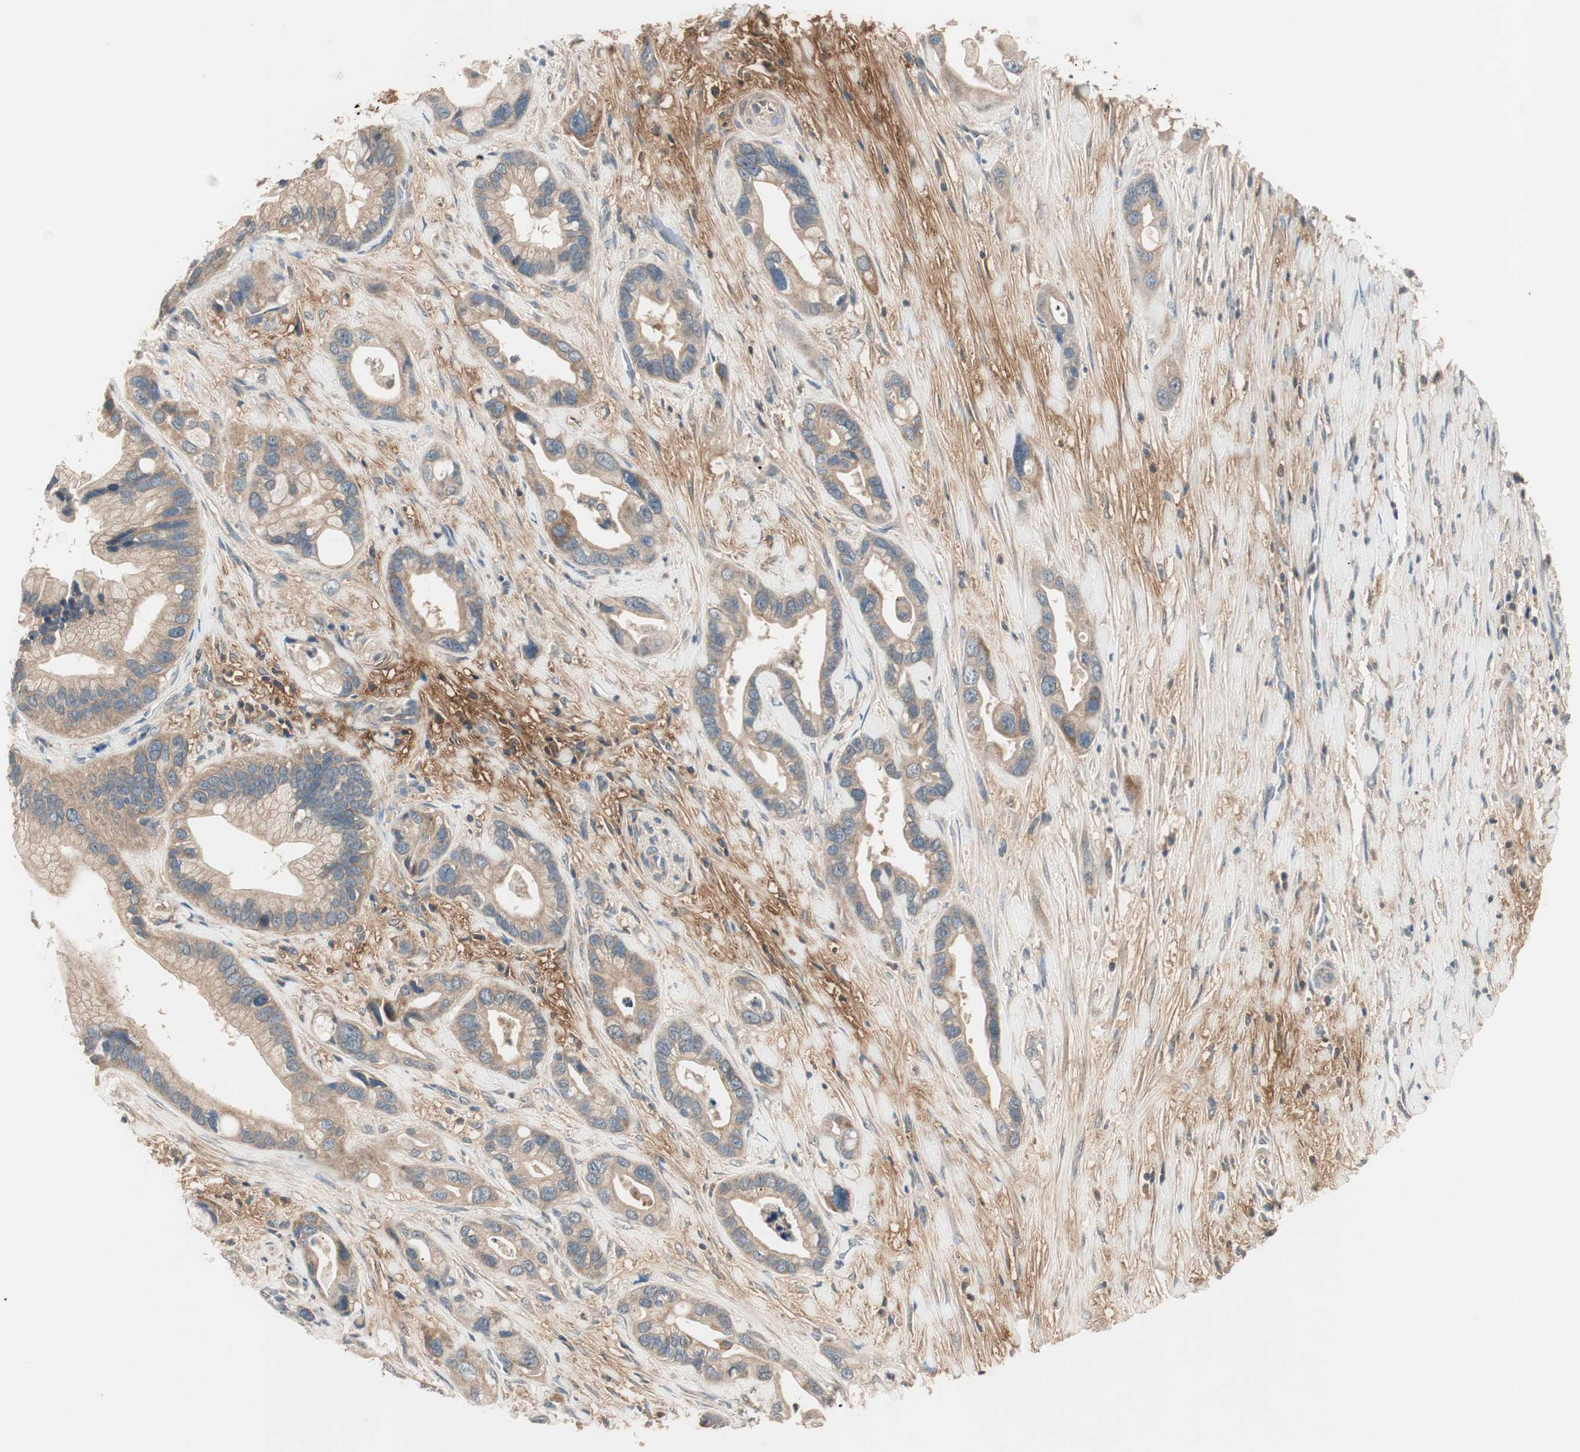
{"staining": {"intensity": "weak", "quantity": ">75%", "location": "cytoplasmic/membranous"}, "tissue": "pancreatic cancer", "cell_type": "Tumor cells", "image_type": "cancer", "snomed": [{"axis": "morphology", "description": "Adenocarcinoma, NOS"}, {"axis": "topography", "description": "Pancreas"}], "caption": "Weak cytoplasmic/membranous expression for a protein is present in approximately >75% of tumor cells of pancreatic adenocarcinoma using immunohistochemistry.", "gene": "HPN", "patient": {"sex": "female", "age": 77}}